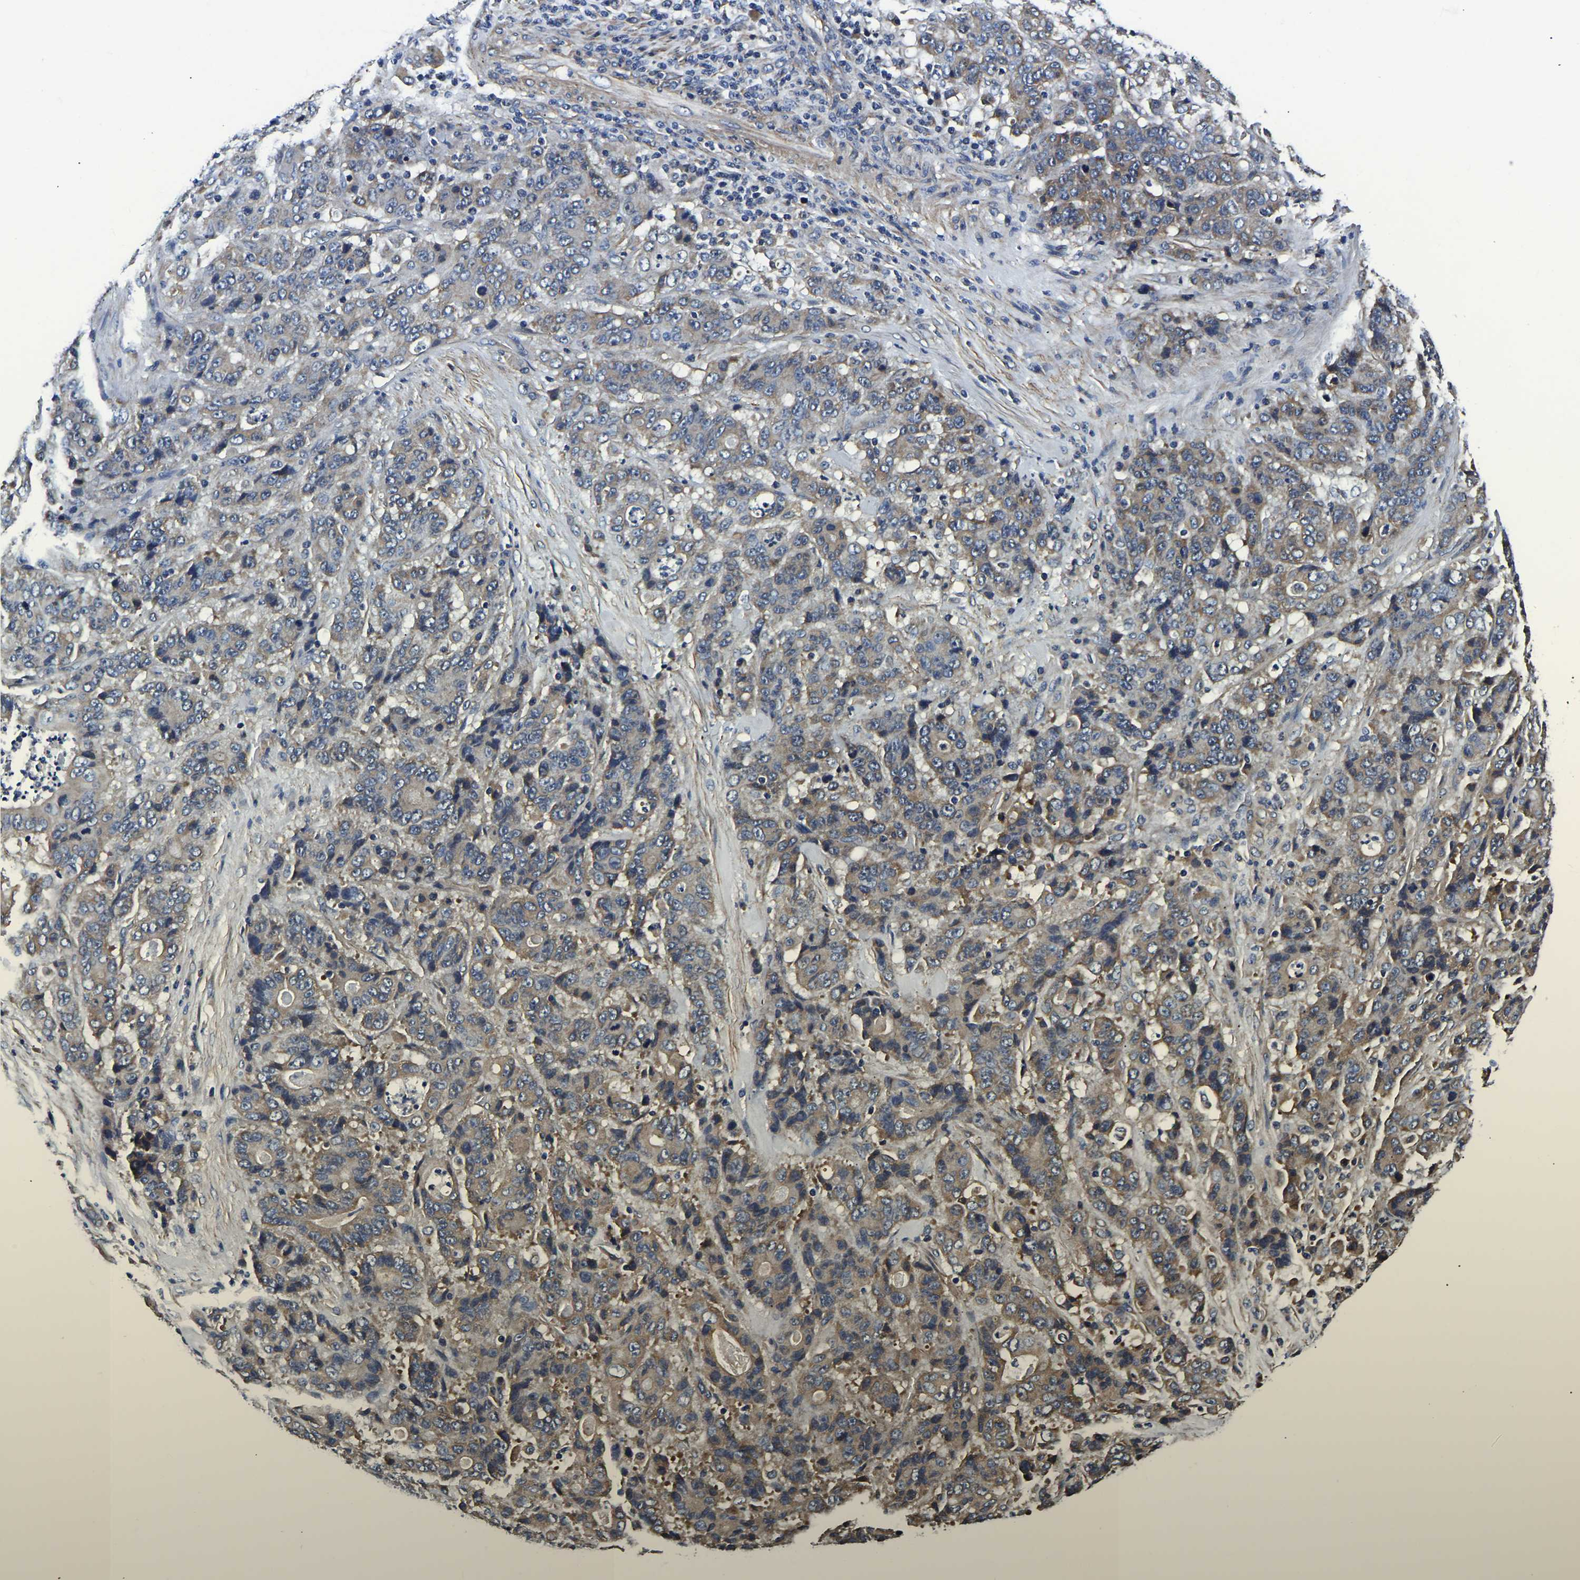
{"staining": {"intensity": "weak", "quantity": ">75%", "location": "cytoplasmic/membranous"}, "tissue": "stomach cancer", "cell_type": "Tumor cells", "image_type": "cancer", "snomed": [{"axis": "morphology", "description": "Adenocarcinoma, NOS"}, {"axis": "topography", "description": "Stomach"}], "caption": "Stomach cancer tissue displays weak cytoplasmic/membranous expression in about >75% of tumor cells, visualized by immunohistochemistry. The protein of interest is stained brown, and the nuclei are stained in blue (DAB IHC with brightfield microscopy, high magnification).", "gene": "KCTD17", "patient": {"sex": "female", "age": 73}}